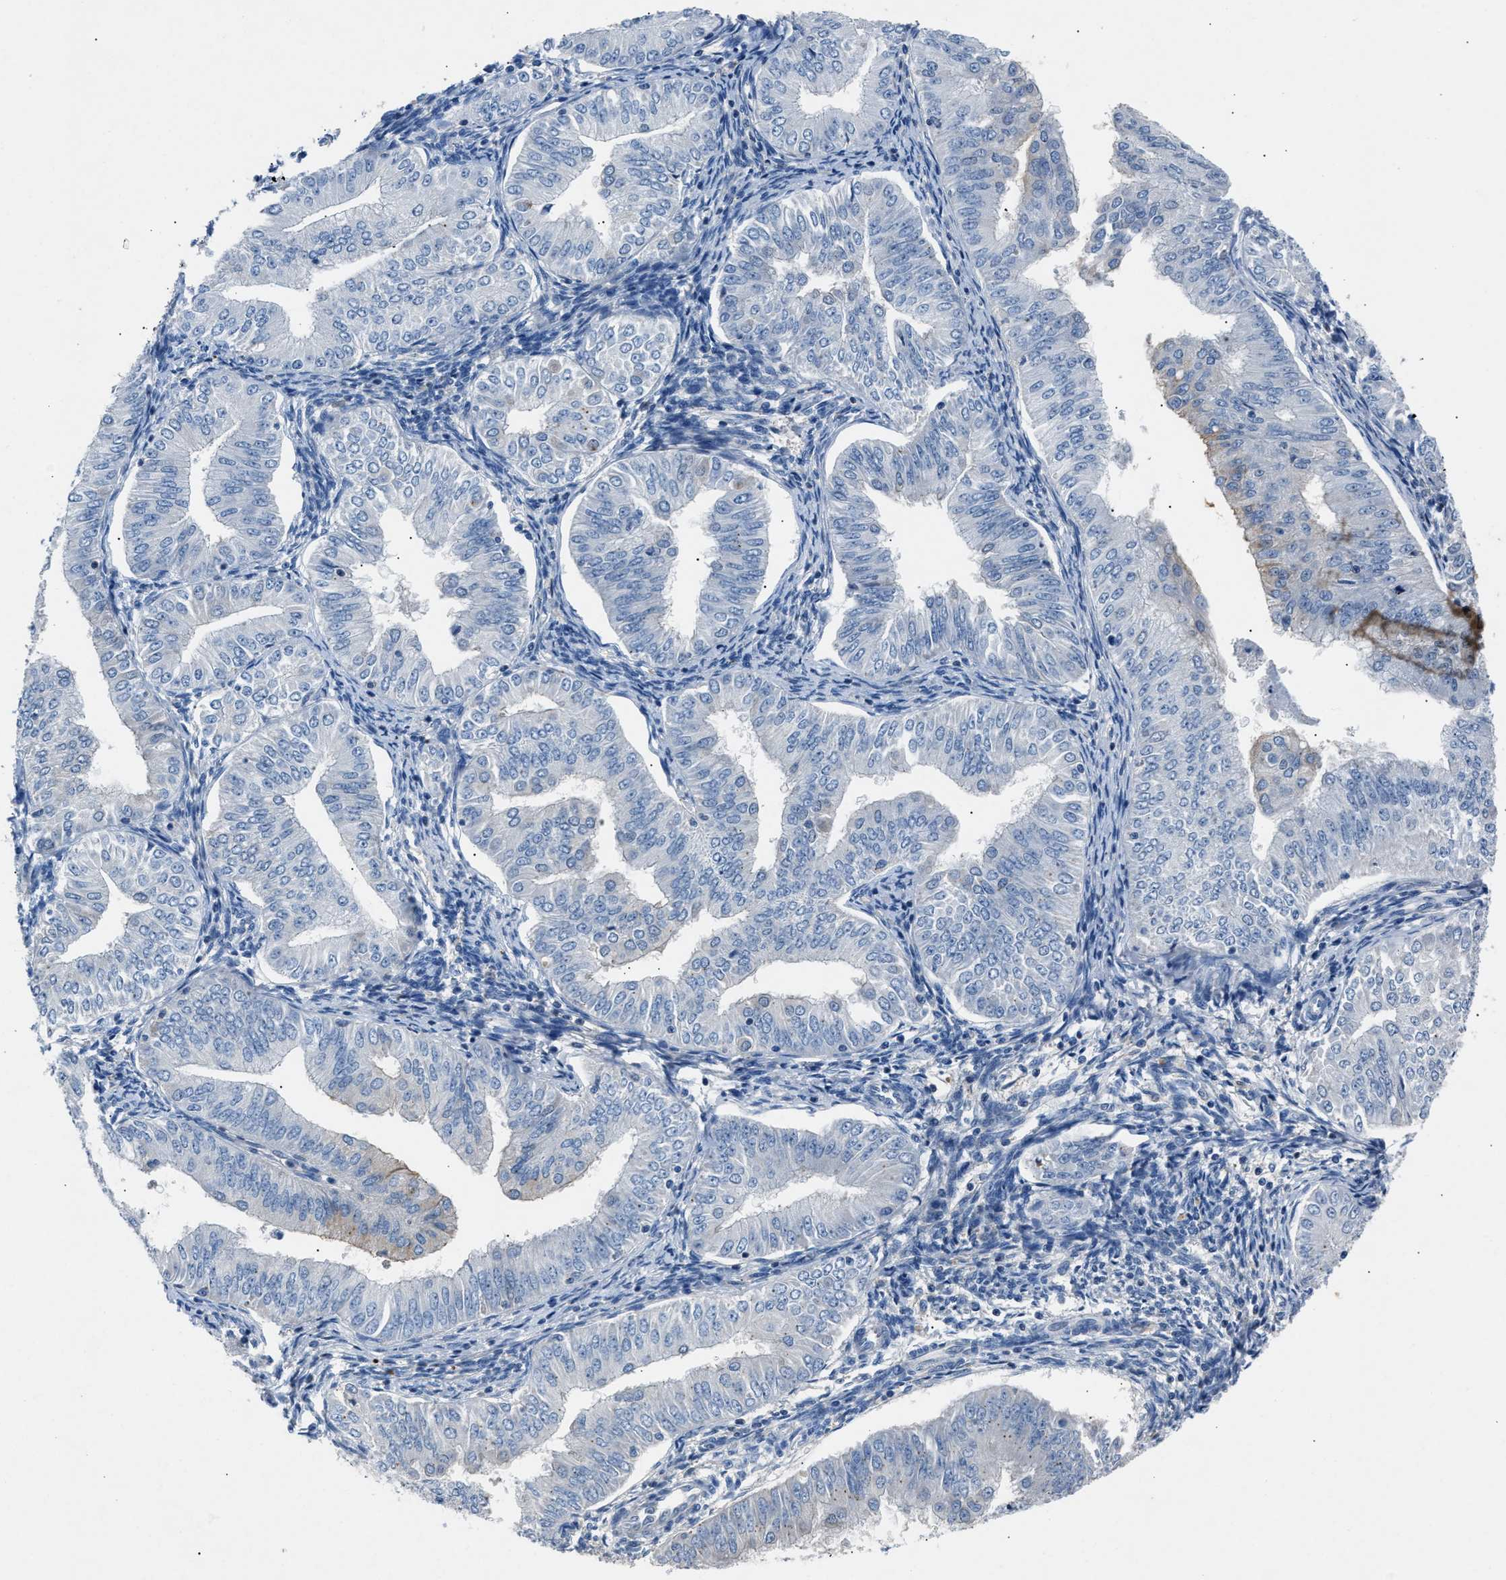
{"staining": {"intensity": "negative", "quantity": "none", "location": "none"}, "tissue": "endometrial cancer", "cell_type": "Tumor cells", "image_type": "cancer", "snomed": [{"axis": "morphology", "description": "Normal tissue, NOS"}, {"axis": "morphology", "description": "Adenocarcinoma, NOS"}, {"axis": "topography", "description": "Endometrium"}], "caption": "High magnification brightfield microscopy of endometrial adenocarcinoma stained with DAB (3,3'-diaminobenzidine) (brown) and counterstained with hematoxylin (blue): tumor cells show no significant expression.", "gene": "DNAAF5", "patient": {"sex": "female", "age": 53}}